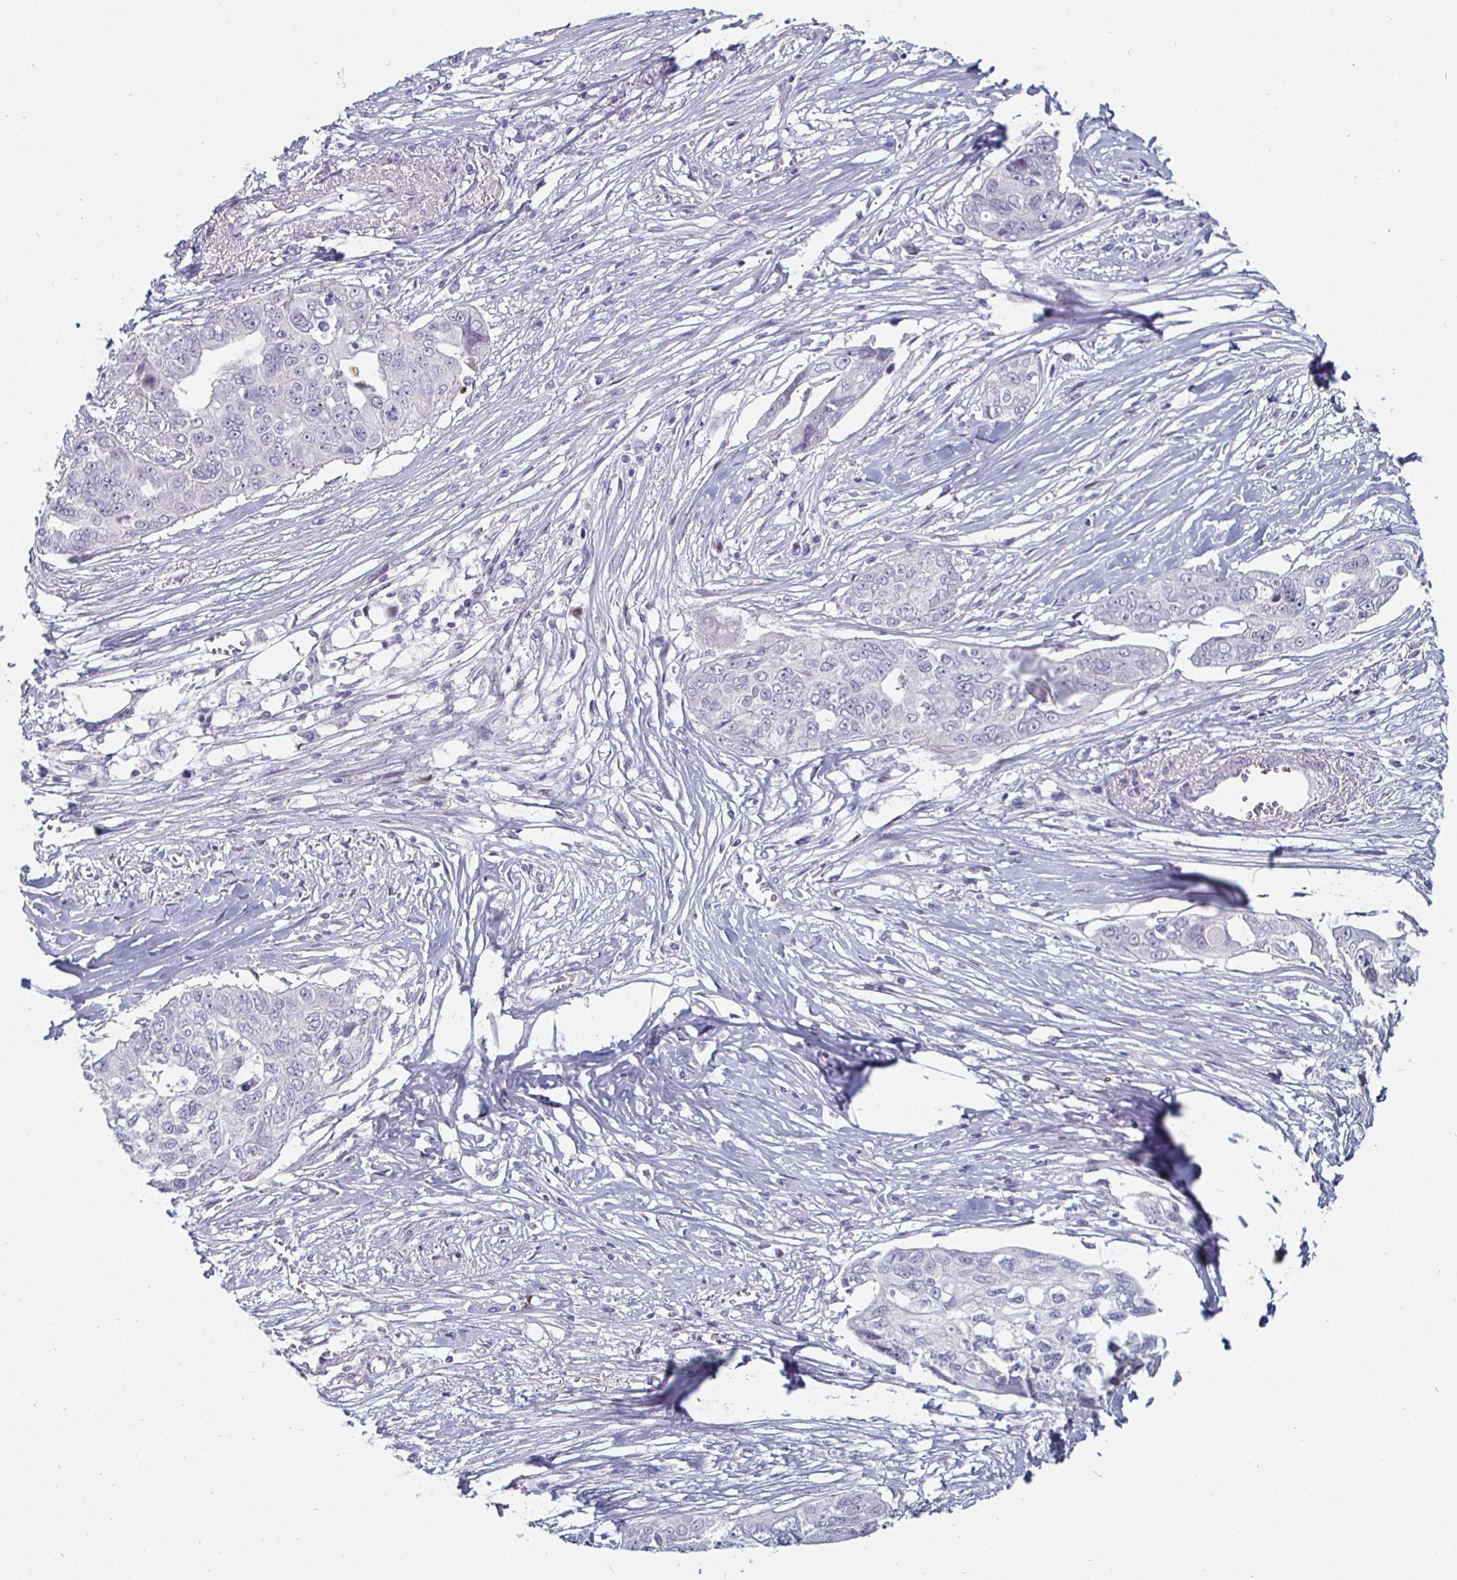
{"staining": {"intensity": "negative", "quantity": "none", "location": "none"}, "tissue": "ovarian cancer", "cell_type": "Tumor cells", "image_type": "cancer", "snomed": [{"axis": "morphology", "description": "Carcinoma, endometroid"}, {"axis": "topography", "description": "Ovary"}], "caption": "Tumor cells are negative for protein expression in human ovarian endometroid carcinoma.", "gene": "DMRTB1", "patient": {"sex": "female", "age": 70}}